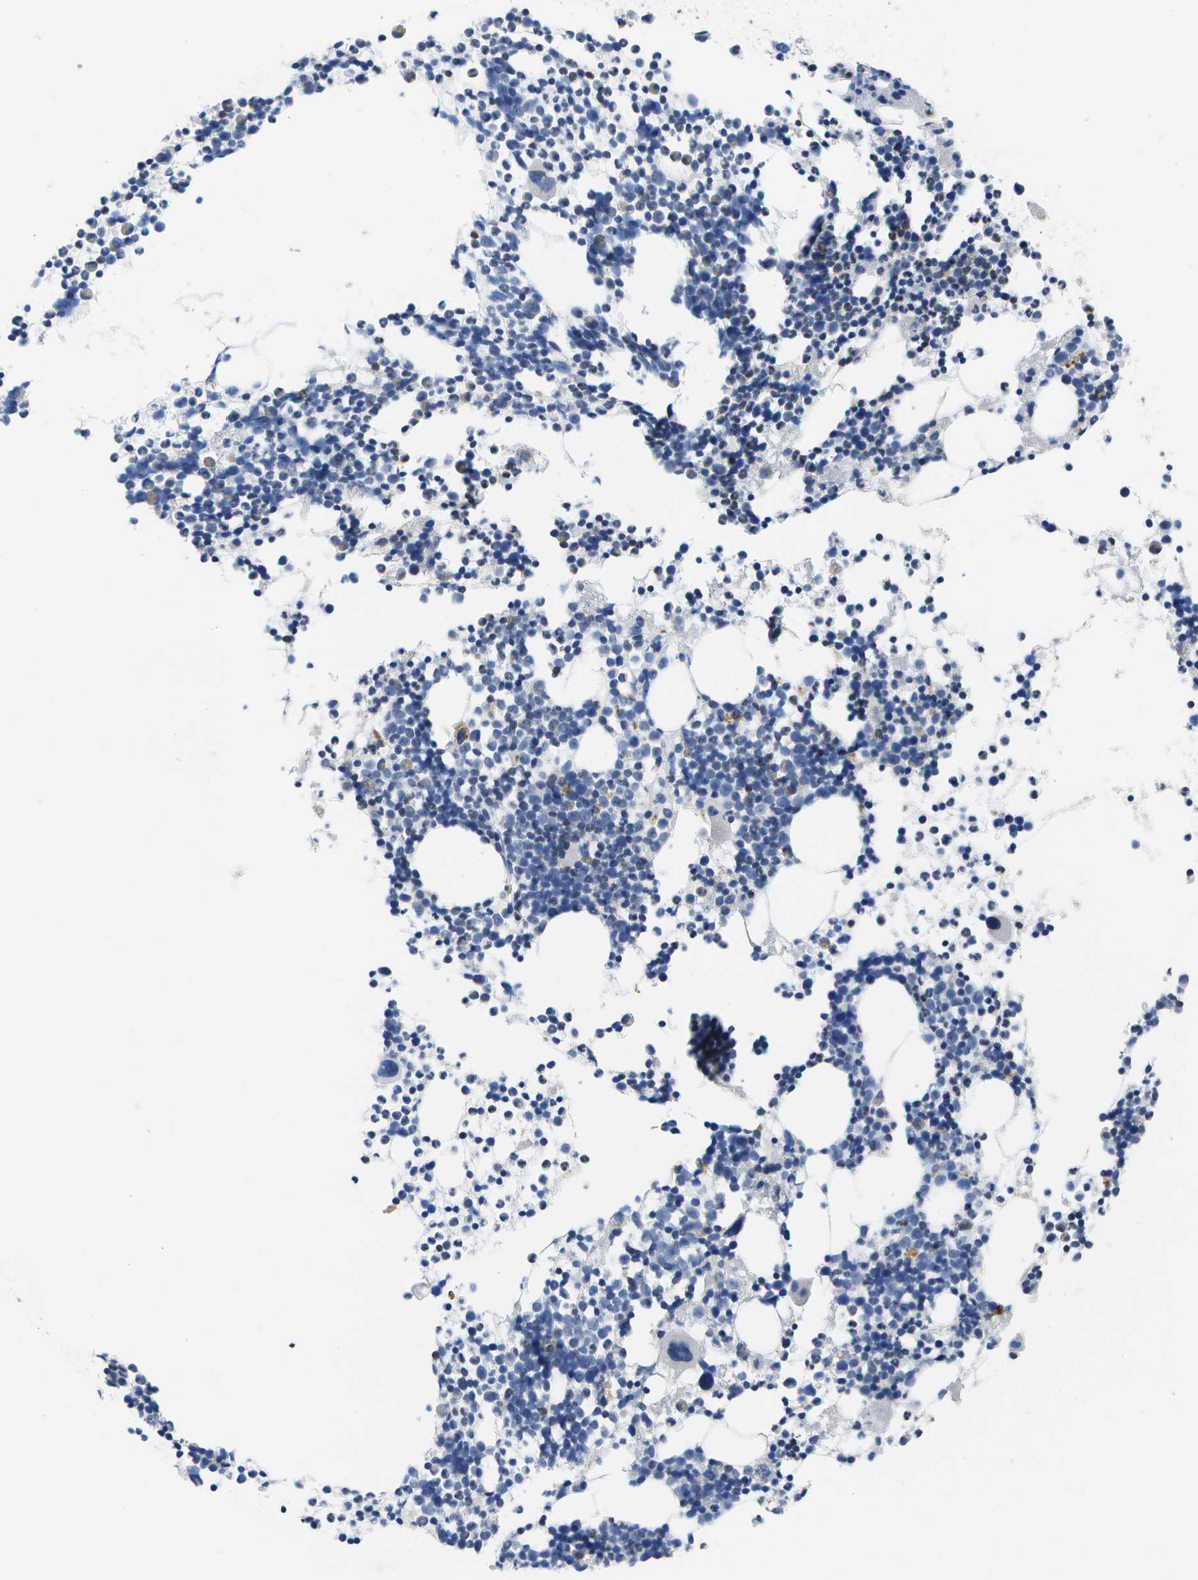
{"staining": {"intensity": "weak", "quantity": "<25%", "location": "cytoplasmic/membranous"}, "tissue": "bone marrow", "cell_type": "Hematopoietic cells", "image_type": "normal", "snomed": [{"axis": "morphology", "description": "Normal tissue, NOS"}, {"axis": "morphology", "description": "Inflammation, NOS"}, {"axis": "topography", "description": "Bone marrow"}], "caption": "Immunohistochemistry of normal bone marrow demonstrates no expression in hematopoietic cells.", "gene": "MS4A1", "patient": {"sex": "female", "age": 61}}